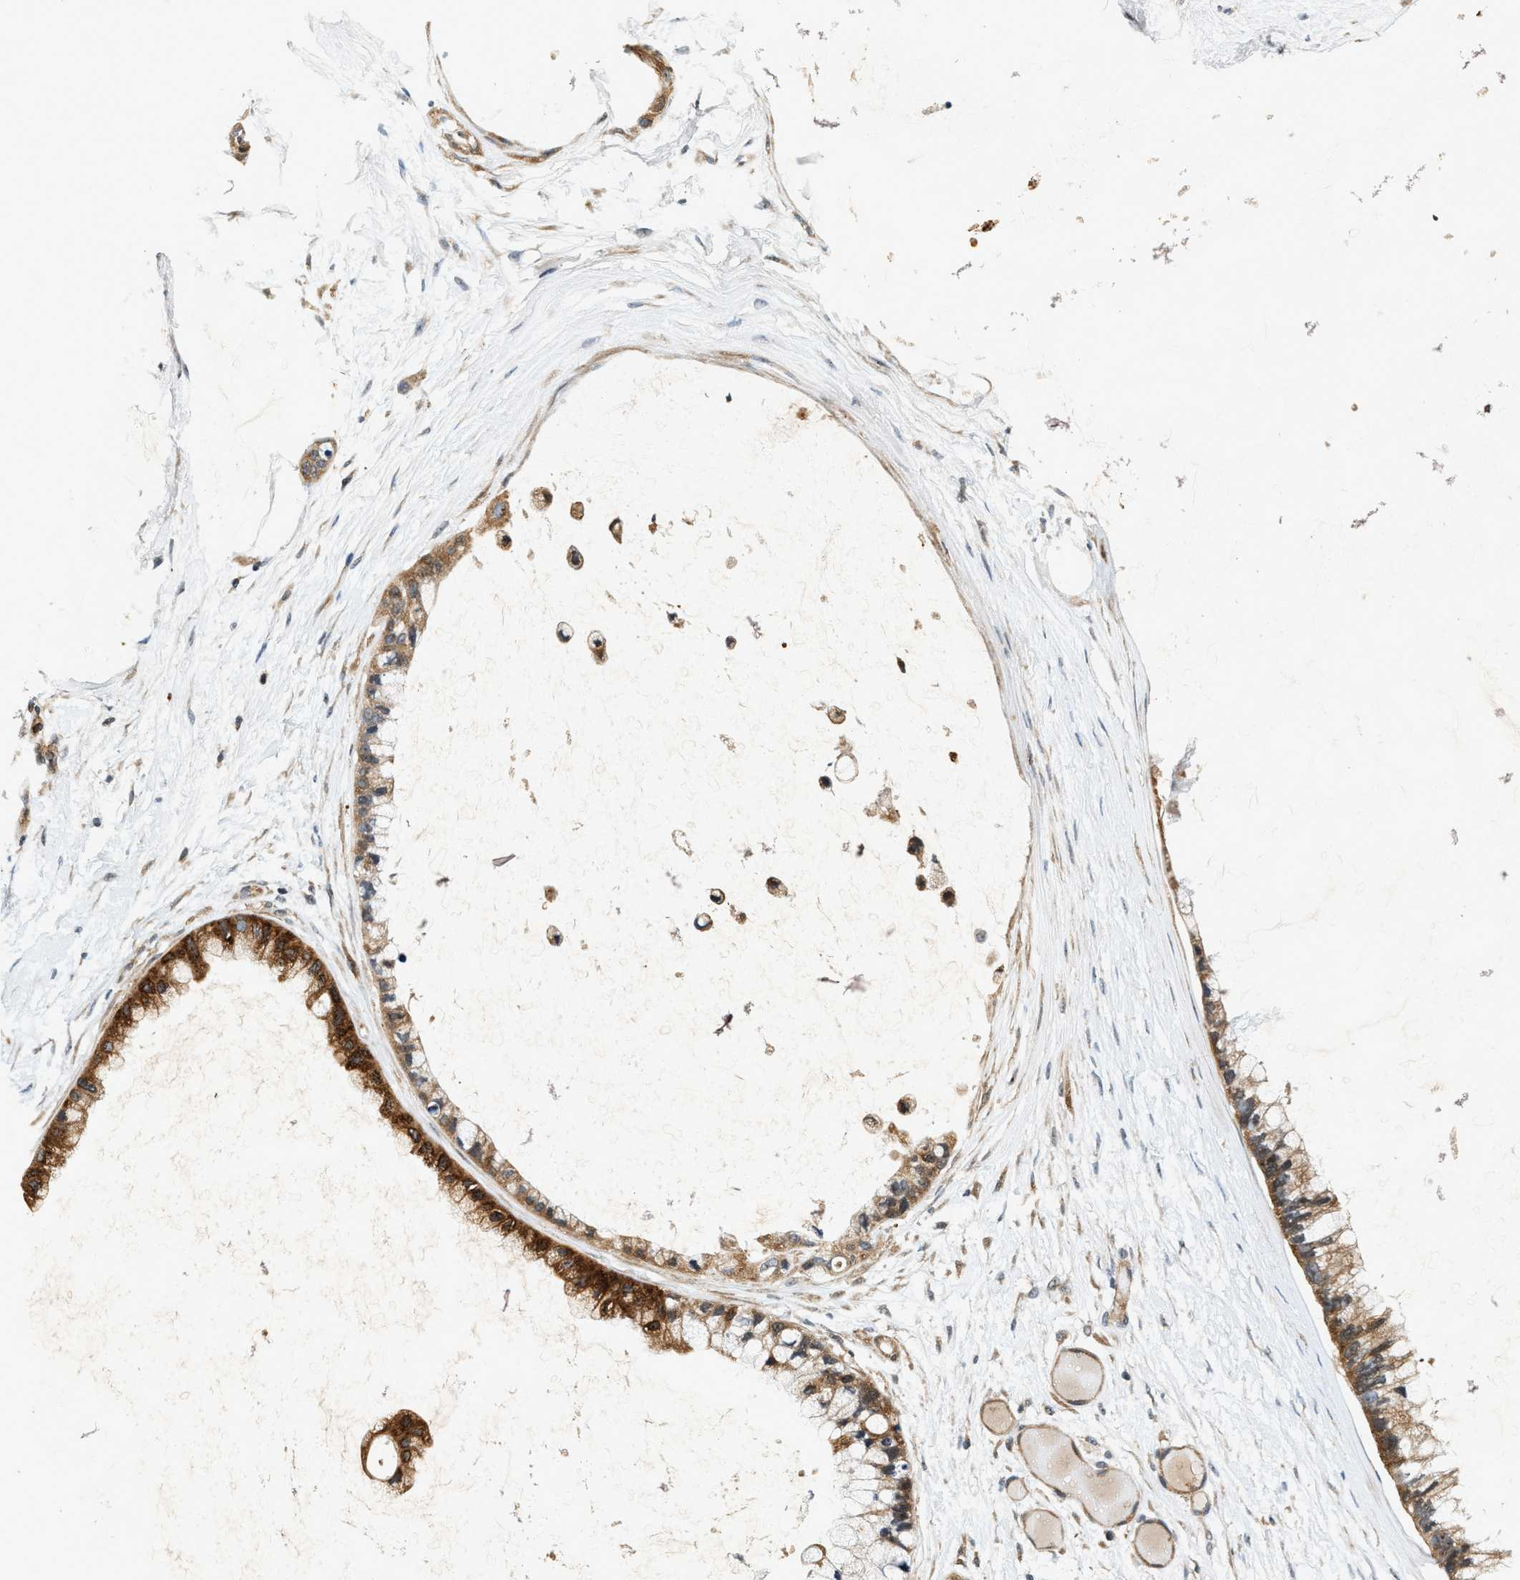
{"staining": {"intensity": "strong", "quantity": "25%-75%", "location": "cytoplasmic/membranous"}, "tissue": "ovarian cancer", "cell_type": "Tumor cells", "image_type": "cancer", "snomed": [{"axis": "morphology", "description": "Cystadenocarcinoma, mucinous, NOS"}, {"axis": "topography", "description": "Ovary"}], "caption": "An image of human ovarian cancer (mucinous cystadenocarcinoma) stained for a protein demonstrates strong cytoplasmic/membranous brown staining in tumor cells.", "gene": "SAMD9", "patient": {"sex": "female", "age": 39}}